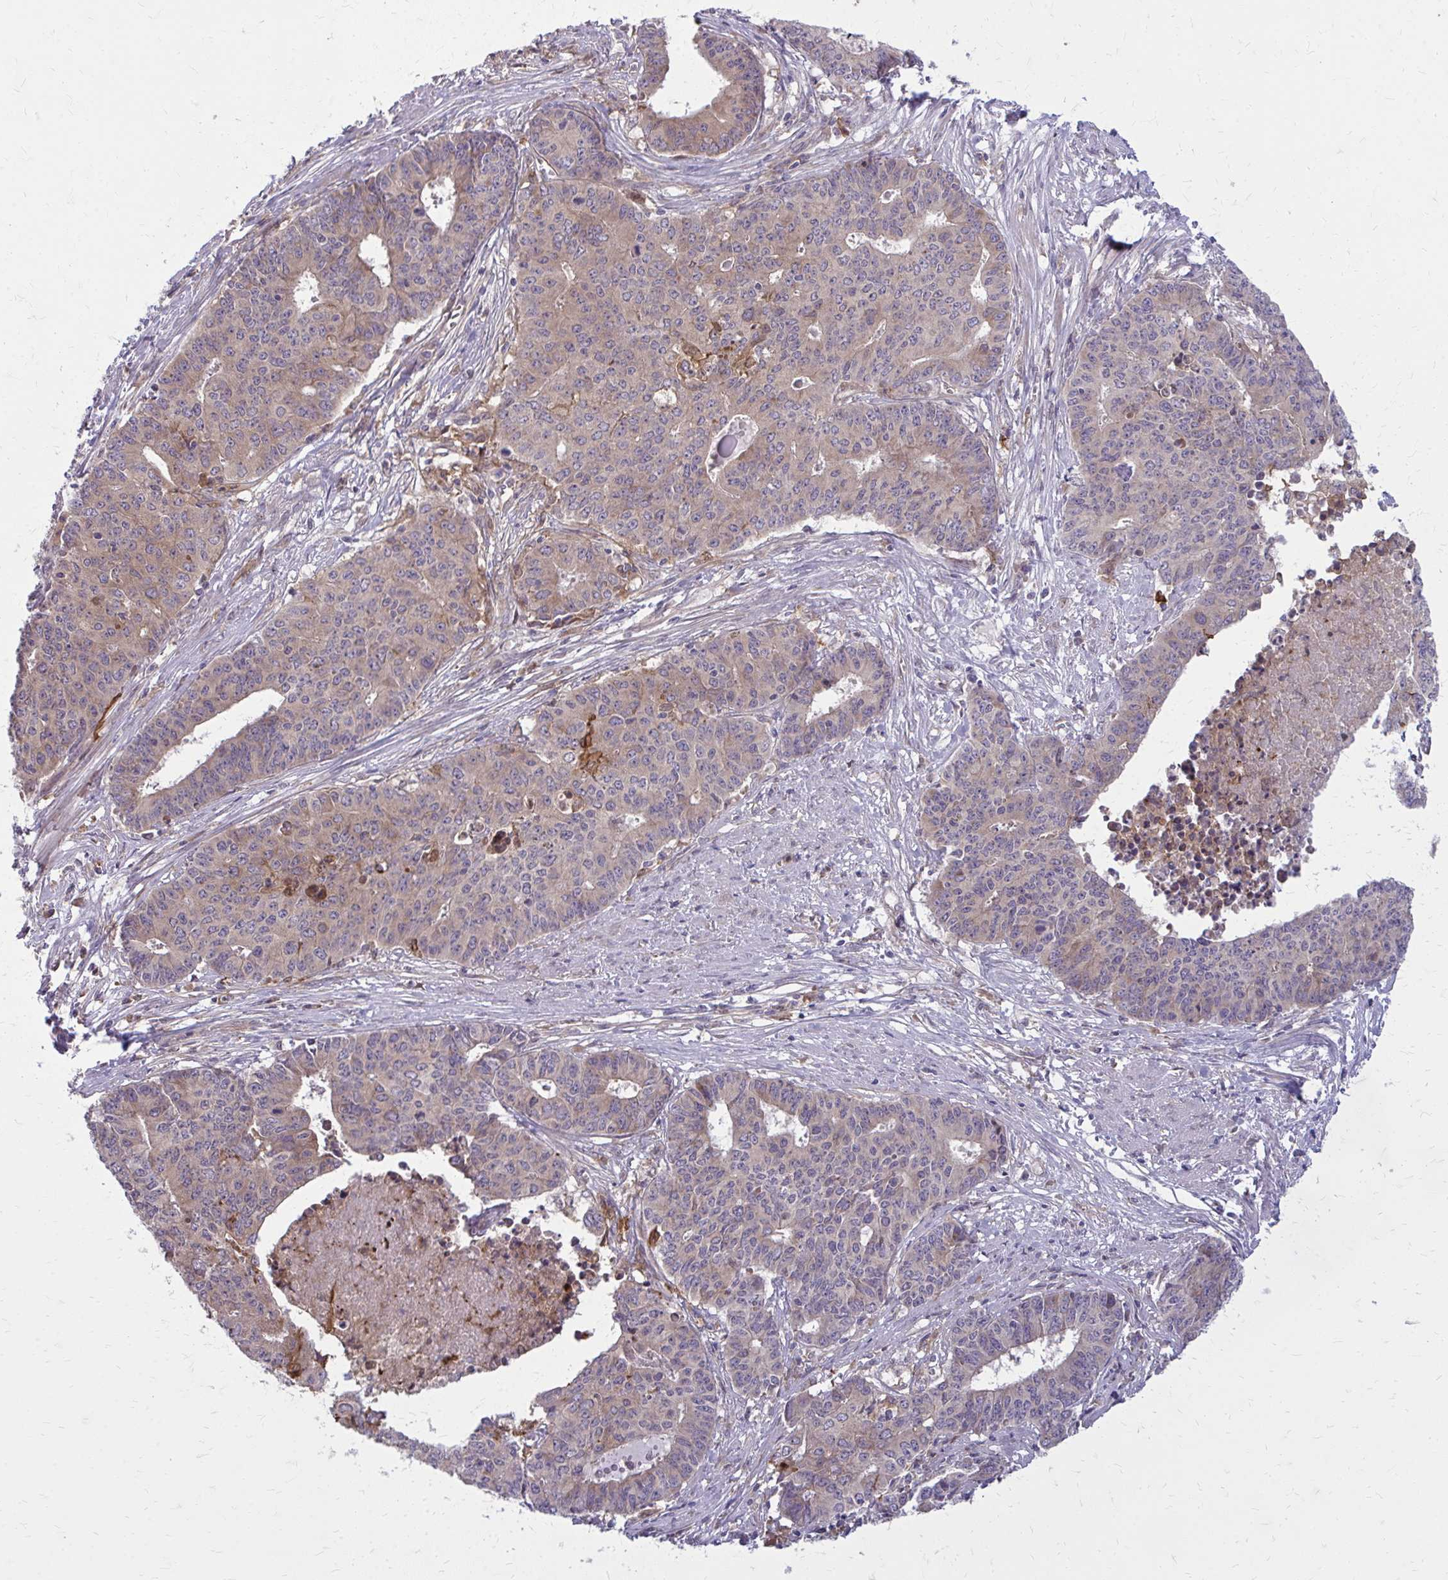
{"staining": {"intensity": "moderate", "quantity": "25%-75%", "location": "cytoplasmic/membranous"}, "tissue": "endometrial cancer", "cell_type": "Tumor cells", "image_type": "cancer", "snomed": [{"axis": "morphology", "description": "Adenocarcinoma, NOS"}, {"axis": "topography", "description": "Endometrium"}], "caption": "Adenocarcinoma (endometrial) tissue demonstrates moderate cytoplasmic/membranous staining in approximately 25%-75% of tumor cells, visualized by immunohistochemistry.", "gene": "OXNAD1", "patient": {"sex": "female", "age": 59}}